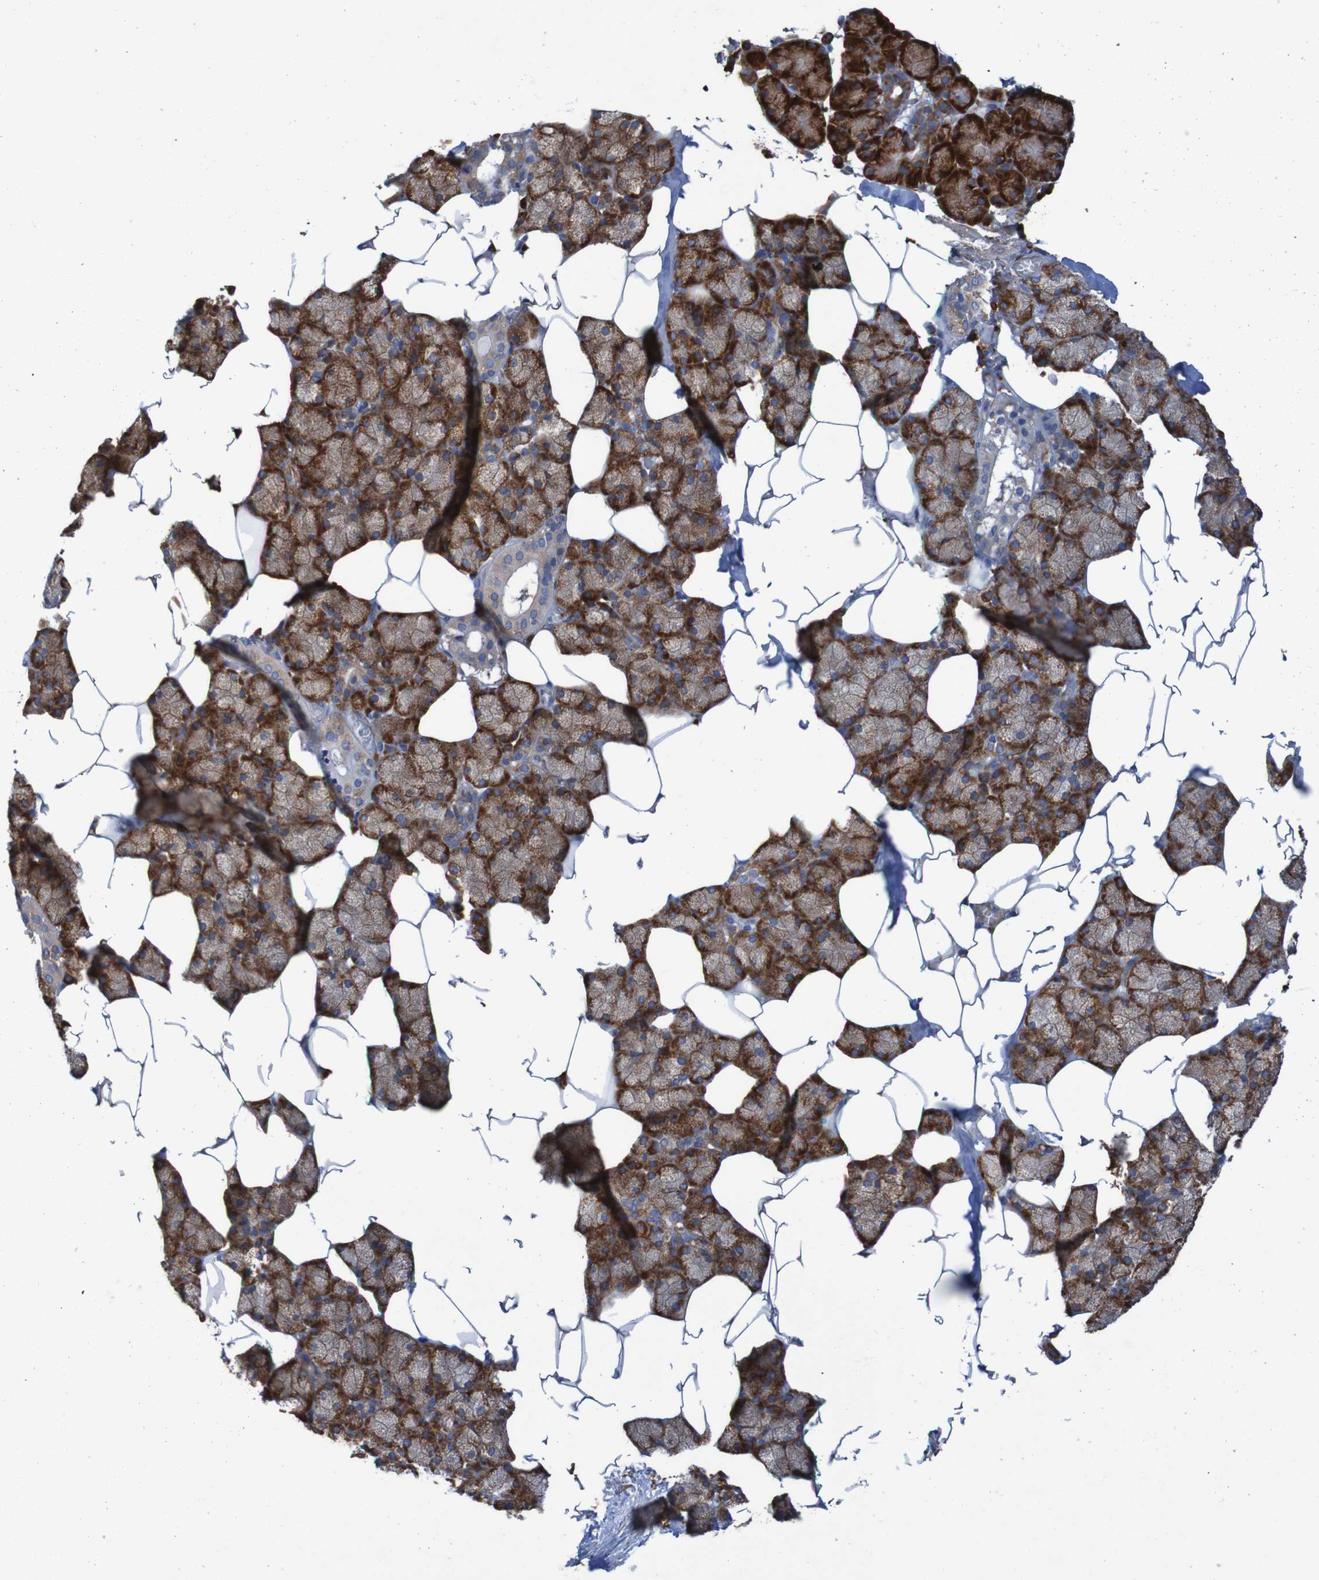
{"staining": {"intensity": "strong", "quantity": ">75%", "location": "cytoplasmic/membranous"}, "tissue": "salivary gland", "cell_type": "Glandular cells", "image_type": "normal", "snomed": [{"axis": "morphology", "description": "Normal tissue, NOS"}, {"axis": "topography", "description": "Salivary gland"}], "caption": "DAB immunohistochemical staining of unremarkable human salivary gland demonstrates strong cytoplasmic/membranous protein staining in about >75% of glandular cells.", "gene": "RPL10L", "patient": {"sex": "male", "age": 62}}